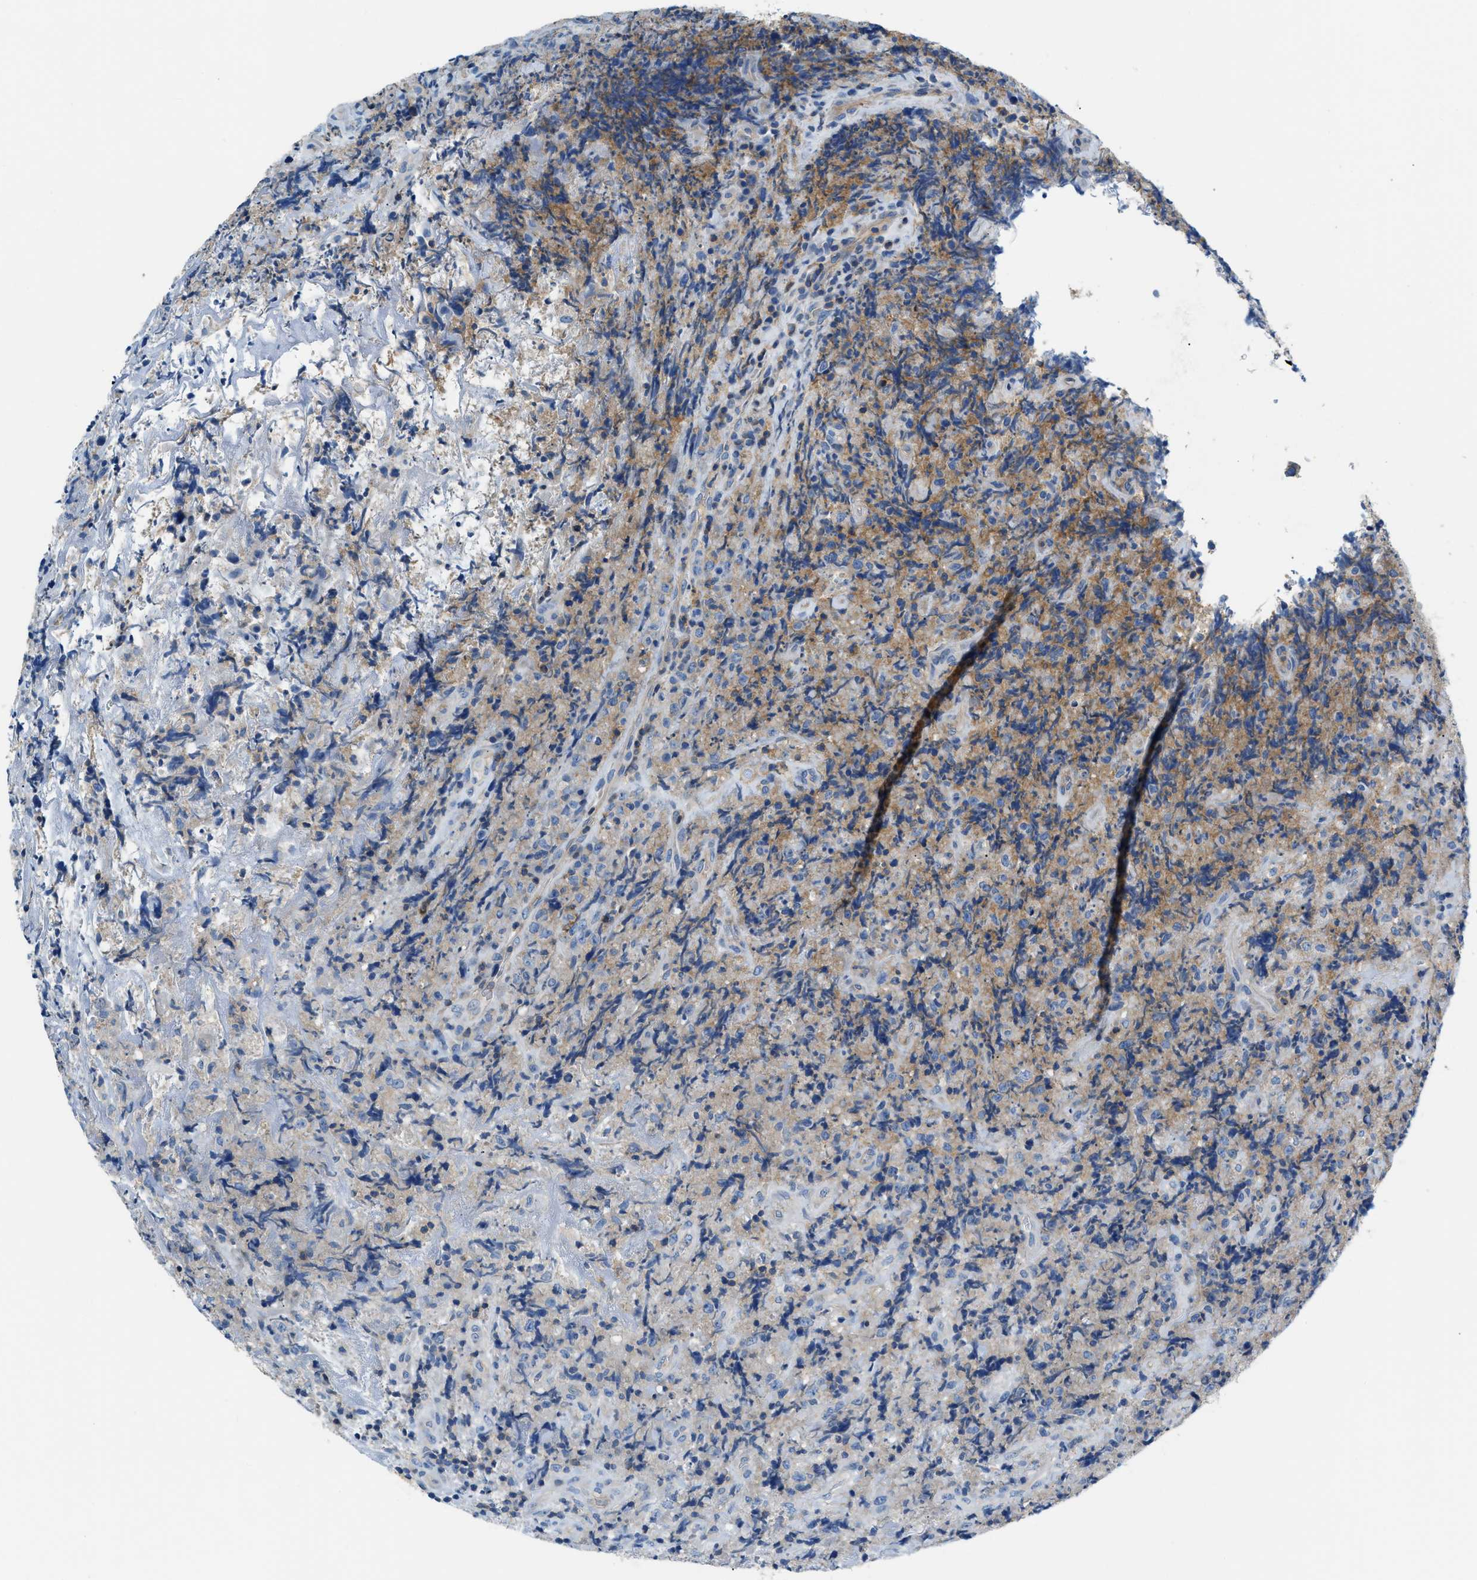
{"staining": {"intensity": "moderate", "quantity": "<25%", "location": "cytoplasmic/membranous"}, "tissue": "lymphoma", "cell_type": "Tumor cells", "image_type": "cancer", "snomed": [{"axis": "morphology", "description": "Malignant lymphoma, non-Hodgkin's type, High grade"}, {"axis": "topography", "description": "Tonsil"}], "caption": "IHC photomicrograph of human lymphoma stained for a protein (brown), which reveals low levels of moderate cytoplasmic/membranous expression in about <25% of tumor cells.", "gene": "ORAI1", "patient": {"sex": "female", "age": 36}}